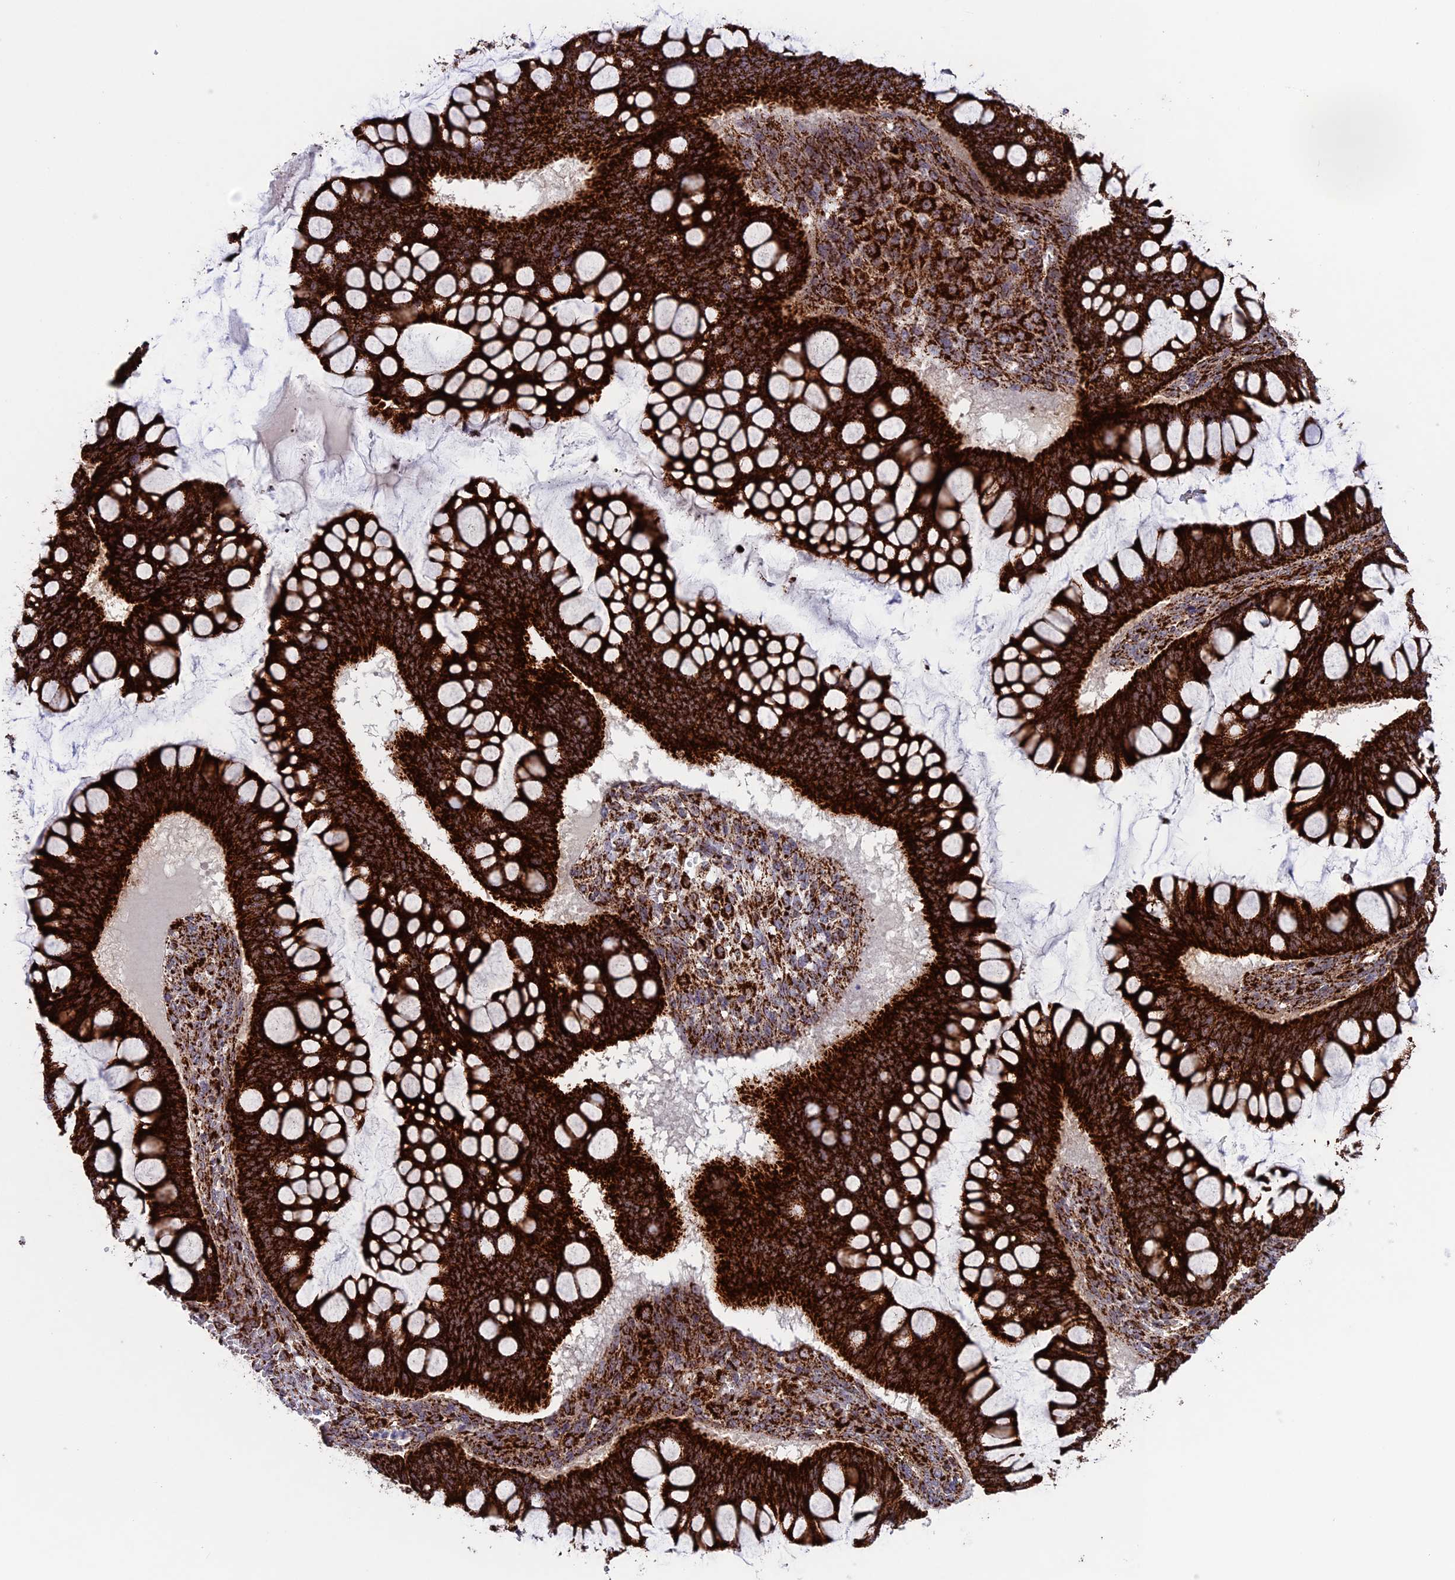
{"staining": {"intensity": "strong", "quantity": ">75%", "location": "cytoplasmic/membranous"}, "tissue": "ovarian cancer", "cell_type": "Tumor cells", "image_type": "cancer", "snomed": [{"axis": "morphology", "description": "Cystadenocarcinoma, mucinous, NOS"}, {"axis": "topography", "description": "Ovary"}], "caption": "Mucinous cystadenocarcinoma (ovarian) stained with a protein marker displays strong staining in tumor cells.", "gene": "MRPS18B", "patient": {"sex": "female", "age": 73}}